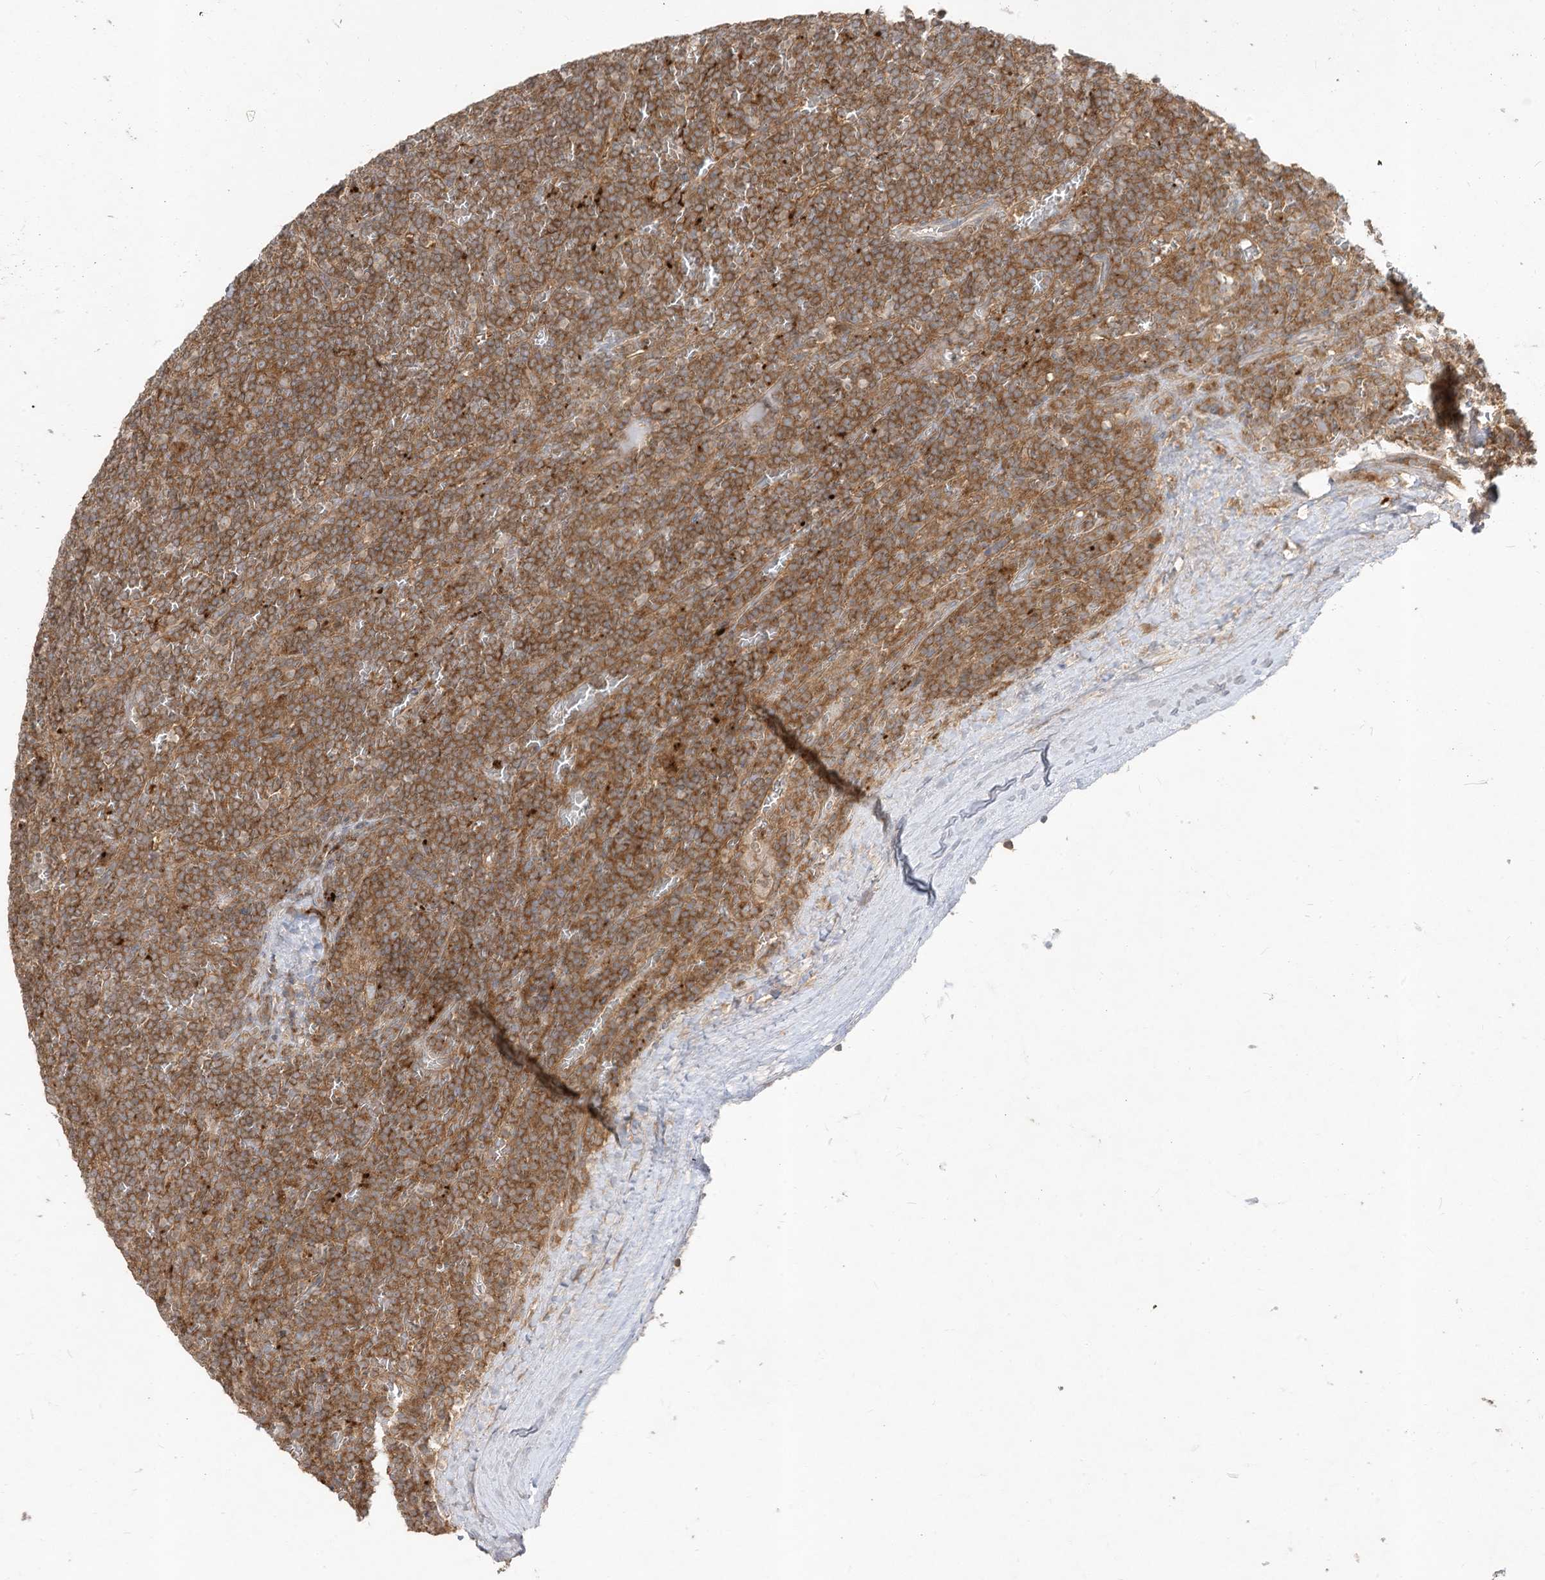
{"staining": {"intensity": "moderate", "quantity": ">75%", "location": "cytoplasmic/membranous"}, "tissue": "lymphoma", "cell_type": "Tumor cells", "image_type": "cancer", "snomed": [{"axis": "morphology", "description": "Malignant lymphoma, non-Hodgkin's type, Low grade"}, {"axis": "topography", "description": "Spleen"}], "caption": "The photomicrograph displays immunohistochemical staining of low-grade malignant lymphoma, non-Hodgkin's type. There is moderate cytoplasmic/membranous expression is seen in about >75% of tumor cells.", "gene": "LDAH", "patient": {"sex": "female", "age": 19}}